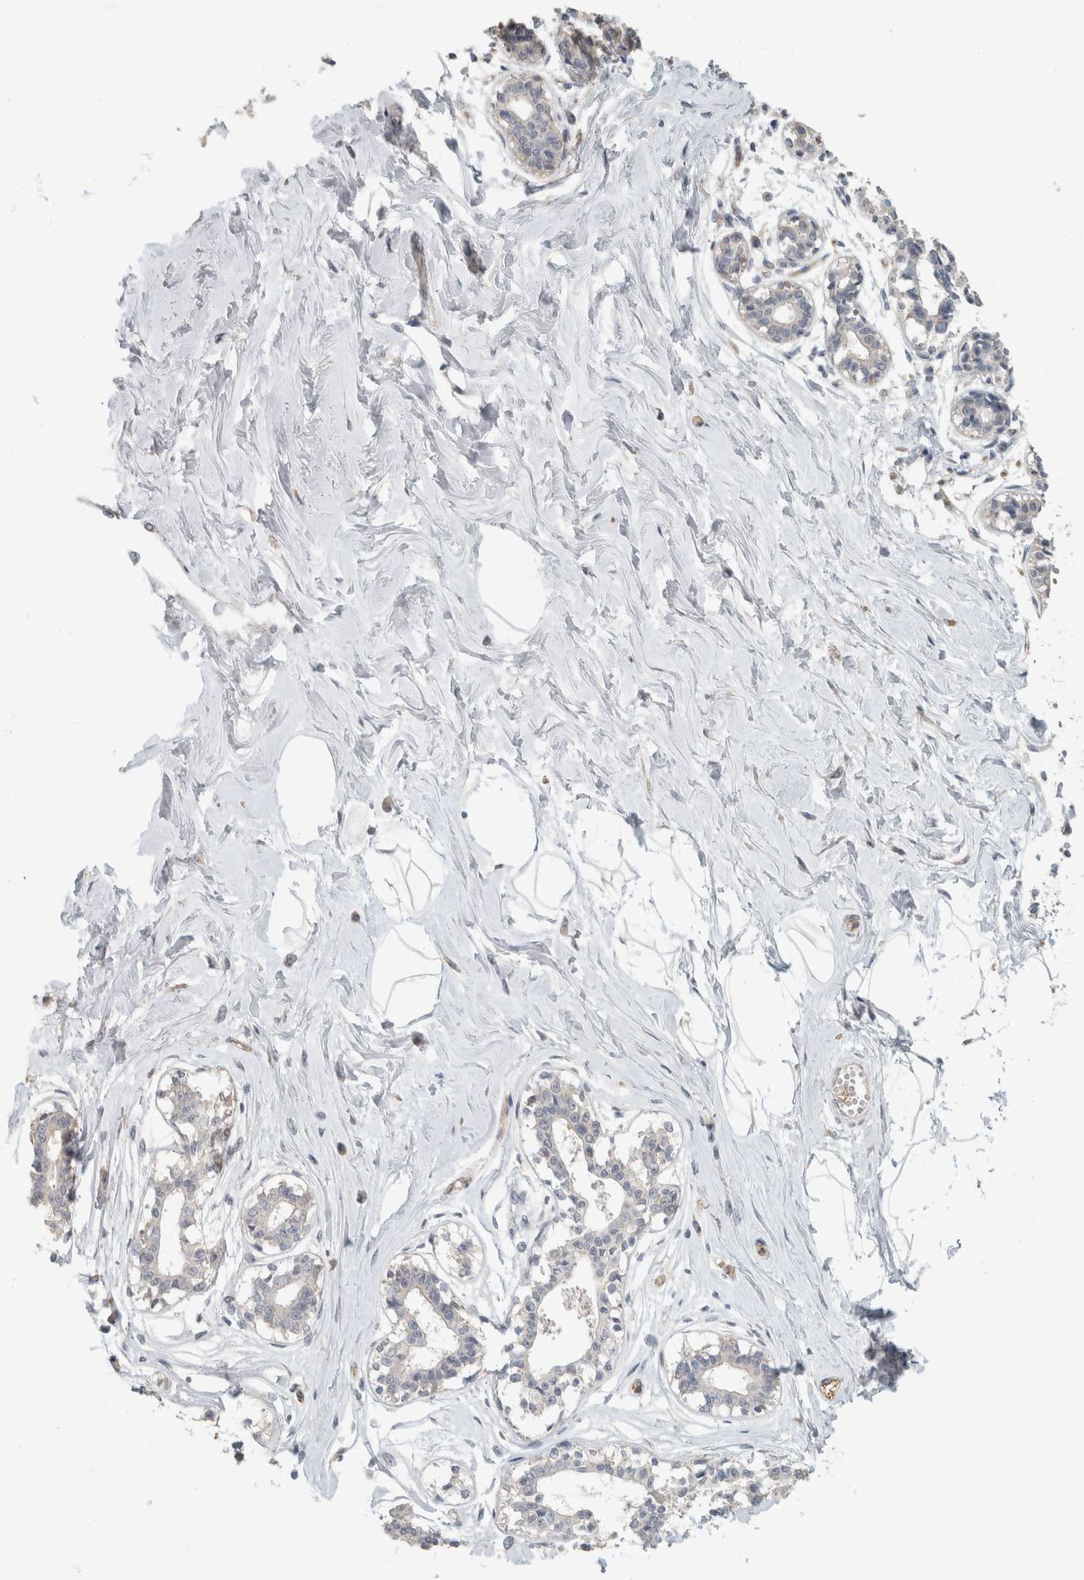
{"staining": {"intensity": "negative", "quantity": "none", "location": "none"}, "tissue": "breast", "cell_type": "Adipocytes", "image_type": "normal", "snomed": [{"axis": "morphology", "description": "Normal tissue, NOS"}, {"axis": "topography", "description": "Breast"}], "caption": "Breast stained for a protein using immunohistochemistry (IHC) exhibits no positivity adipocytes.", "gene": "SCIN", "patient": {"sex": "female", "age": 45}}